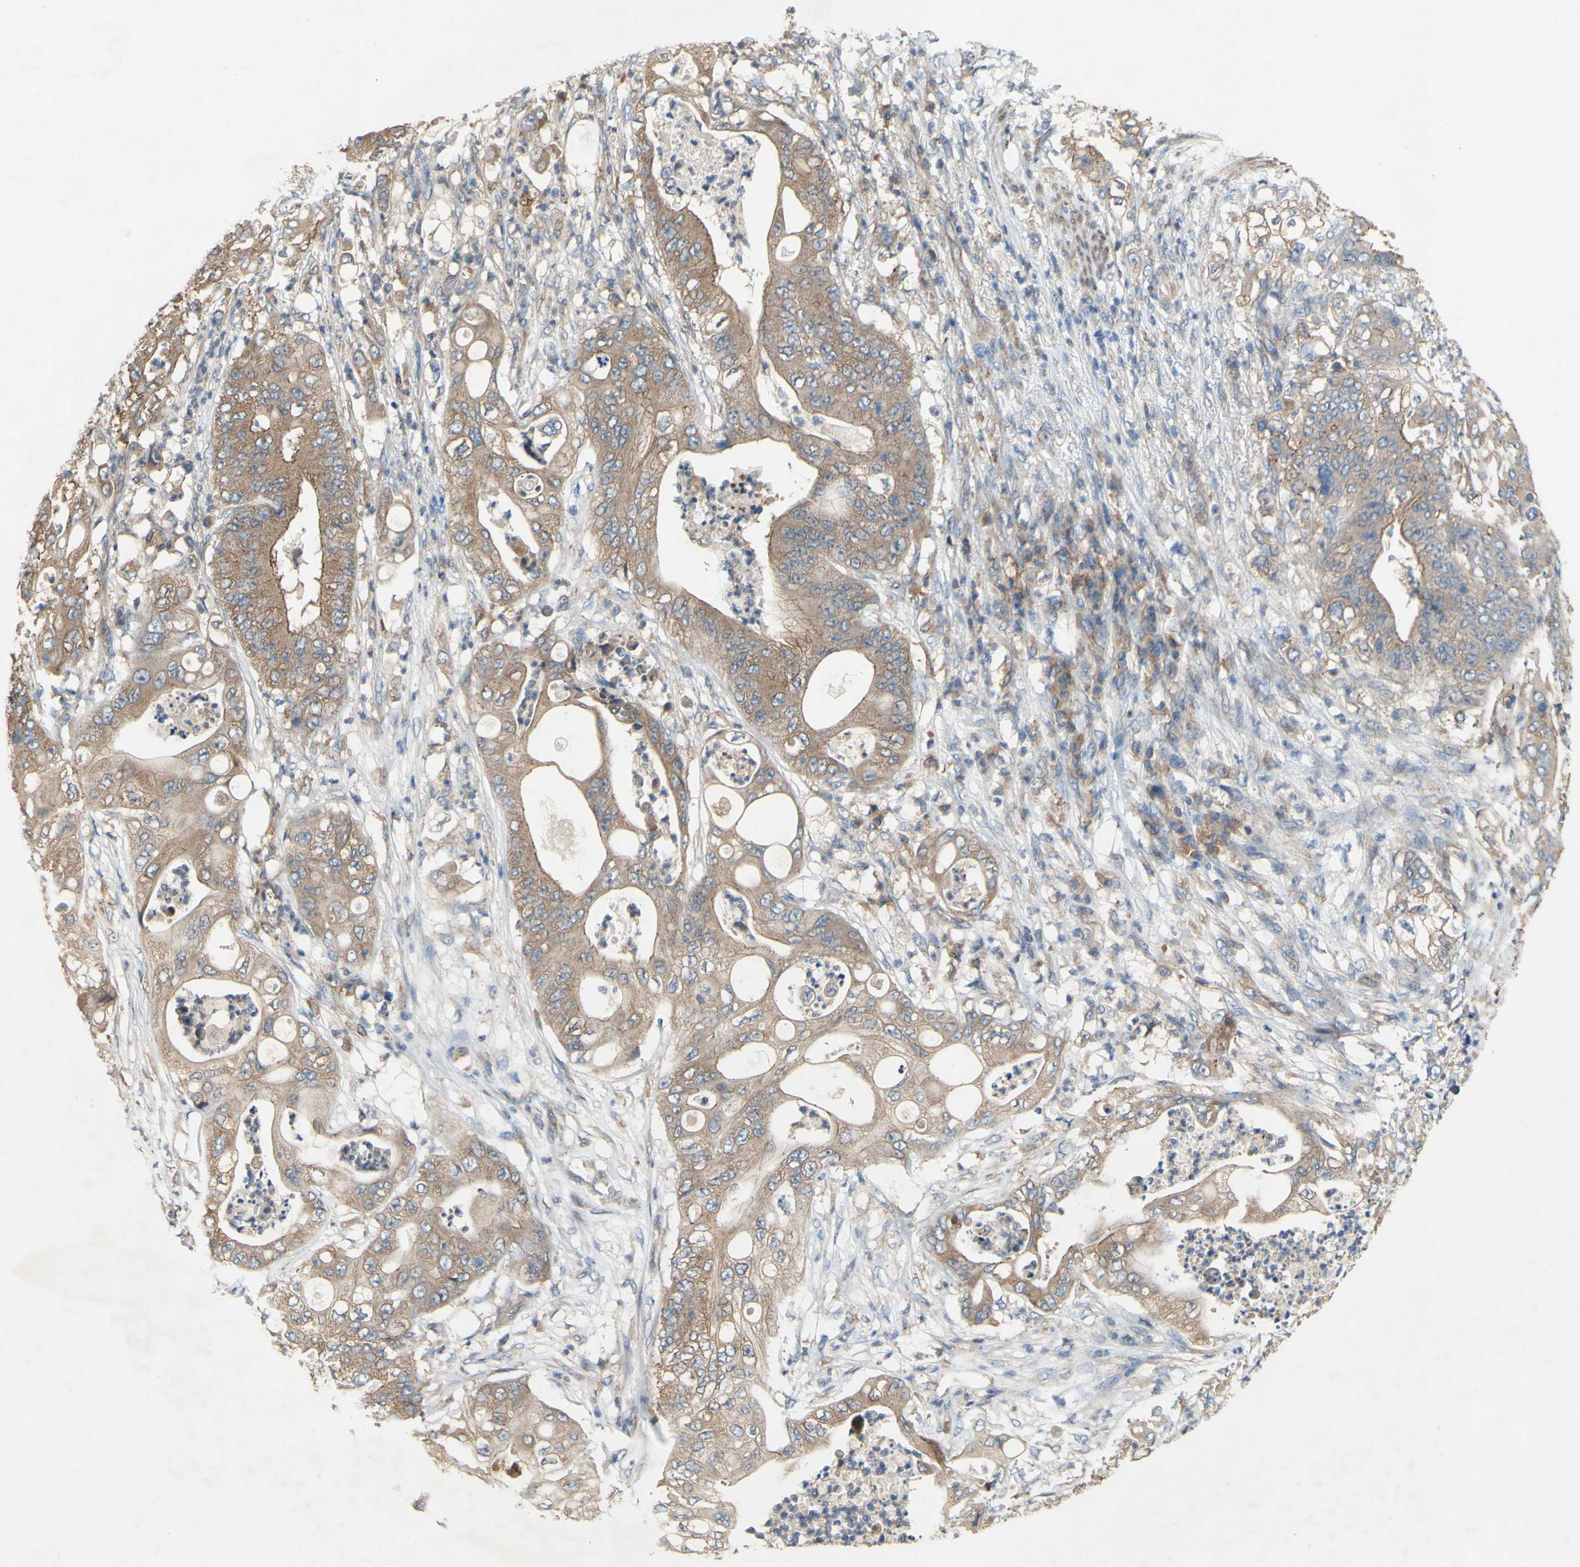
{"staining": {"intensity": "moderate", "quantity": ">75%", "location": "cytoplasmic/membranous"}, "tissue": "stomach cancer", "cell_type": "Tumor cells", "image_type": "cancer", "snomed": [{"axis": "morphology", "description": "Adenocarcinoma, NOS"}, {"axis": "topography", "description": "Stomach"}], "caption": "Stomach cancer stained with immunohistochemistry shows moderate cytoplasmic/membranous staining in approximately >75% of tumor cells. (Stains: DAB in brown, nuclei in blue, Microscopy: brightfield microscopy at high magnification).", "gene": "PDGFB", "patient": {"sex": "female", "age": 73}}